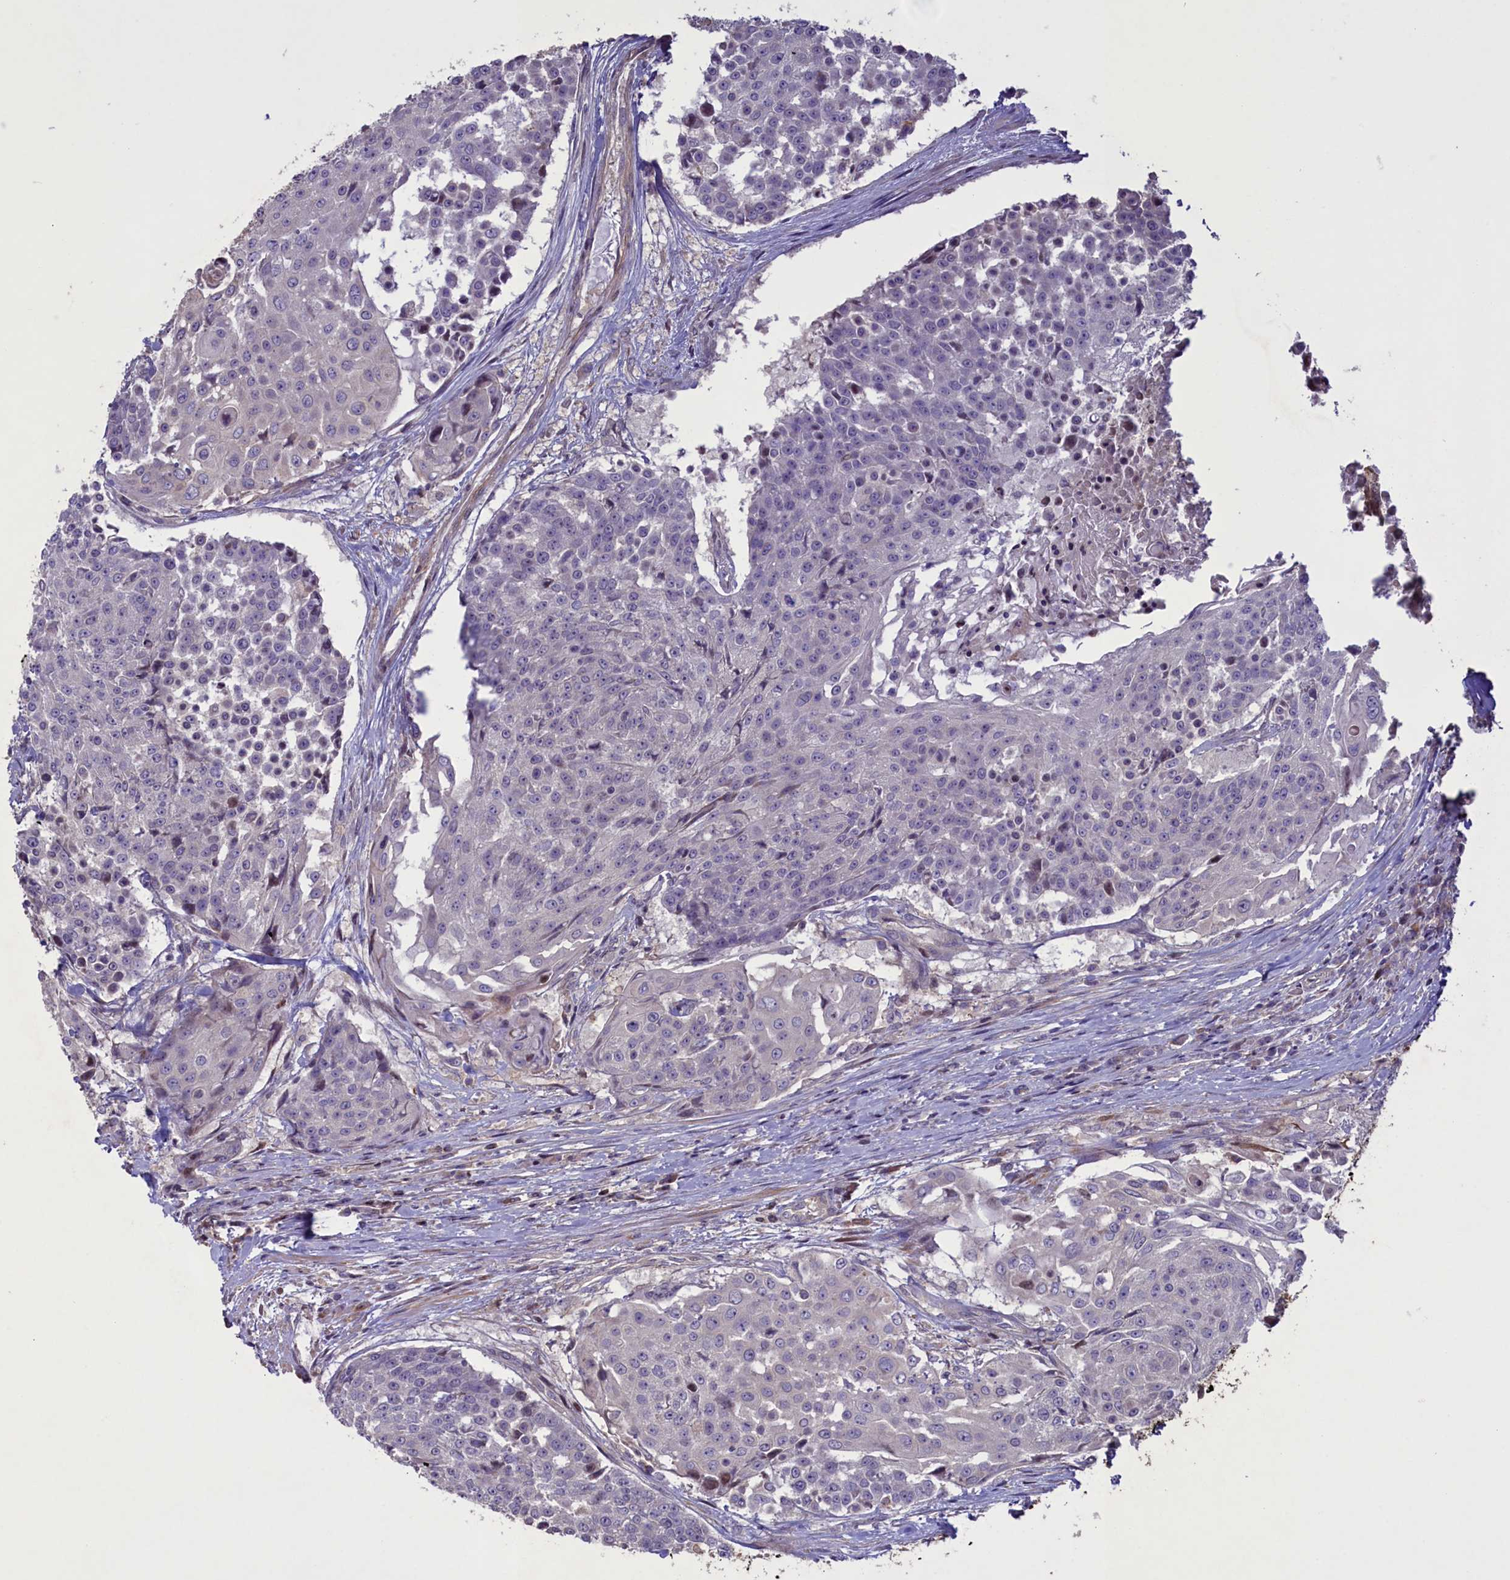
{"staining": {"intensity": "negative", "quantity": "none", "location": "none"}, "tissue": "urothelial cancer", "cell_type": "Tumor cells", "image_type": "cancer", "snomed": [{"axis": "morphology", "description": "Urothelial carcinoma, High grade"}, {"axis": "topography", "description": "Urinary bladder"}], "caption": "IHC photomicrograph of urothelial cancer stained for a protein (brown), which shows no positivity in tumor cells.", "gene": "MAN2C1", "patient": {"sex": "female", "age": 63}}